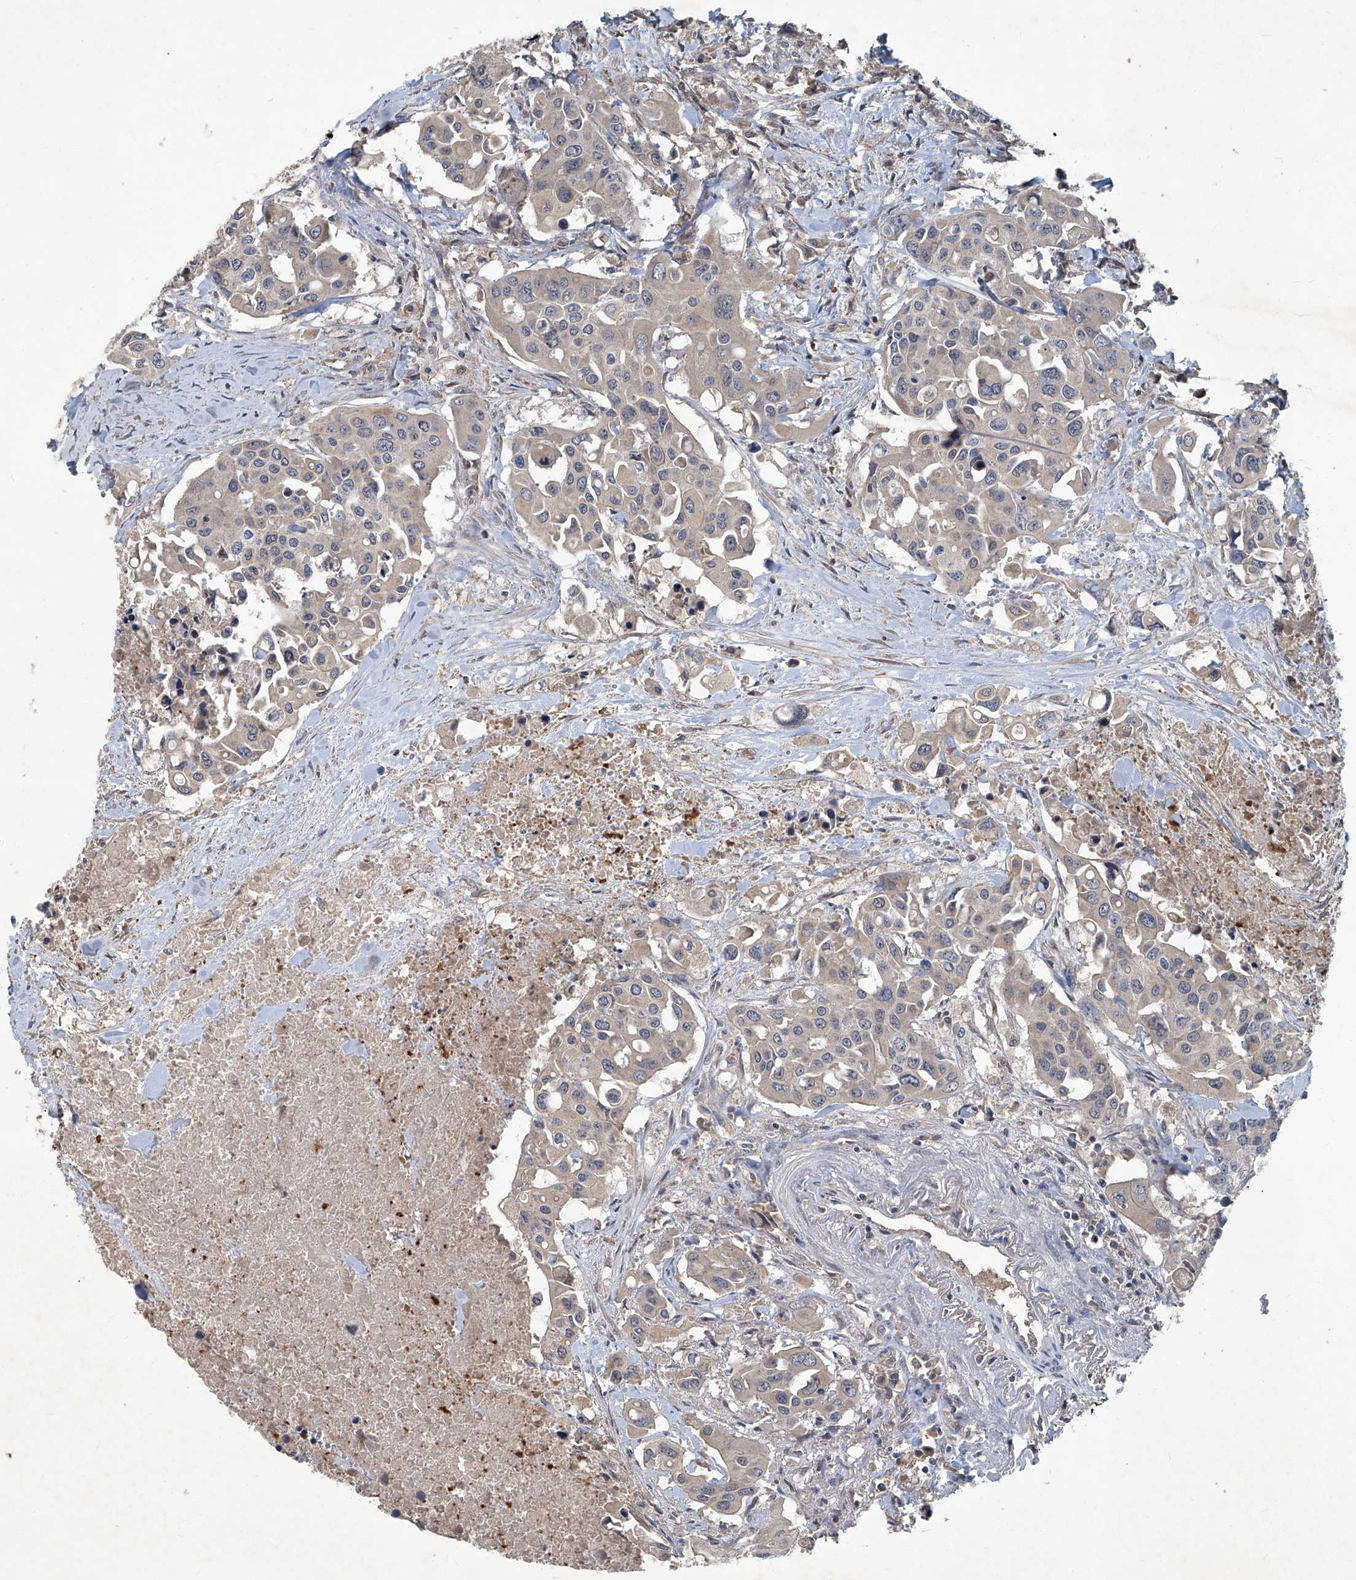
{"staining": {"intensity": "negative", "quantity": "none", "location": "none"}, "tissue": "colorectal cancer", "cell_type": "Tumor cells", "image_type": "cancer", "snomed": [{"axis": "morphology", "description": "Adenocarcinoma, NOS"}, {"axis": "topography", "description": "Colon"}], "caption": "Tumor cells are negative for protein expression in human colorectal adenocarcinoma.", "gene": "ANKRD34A", "patient": {"sex": "male", "age": 77}}